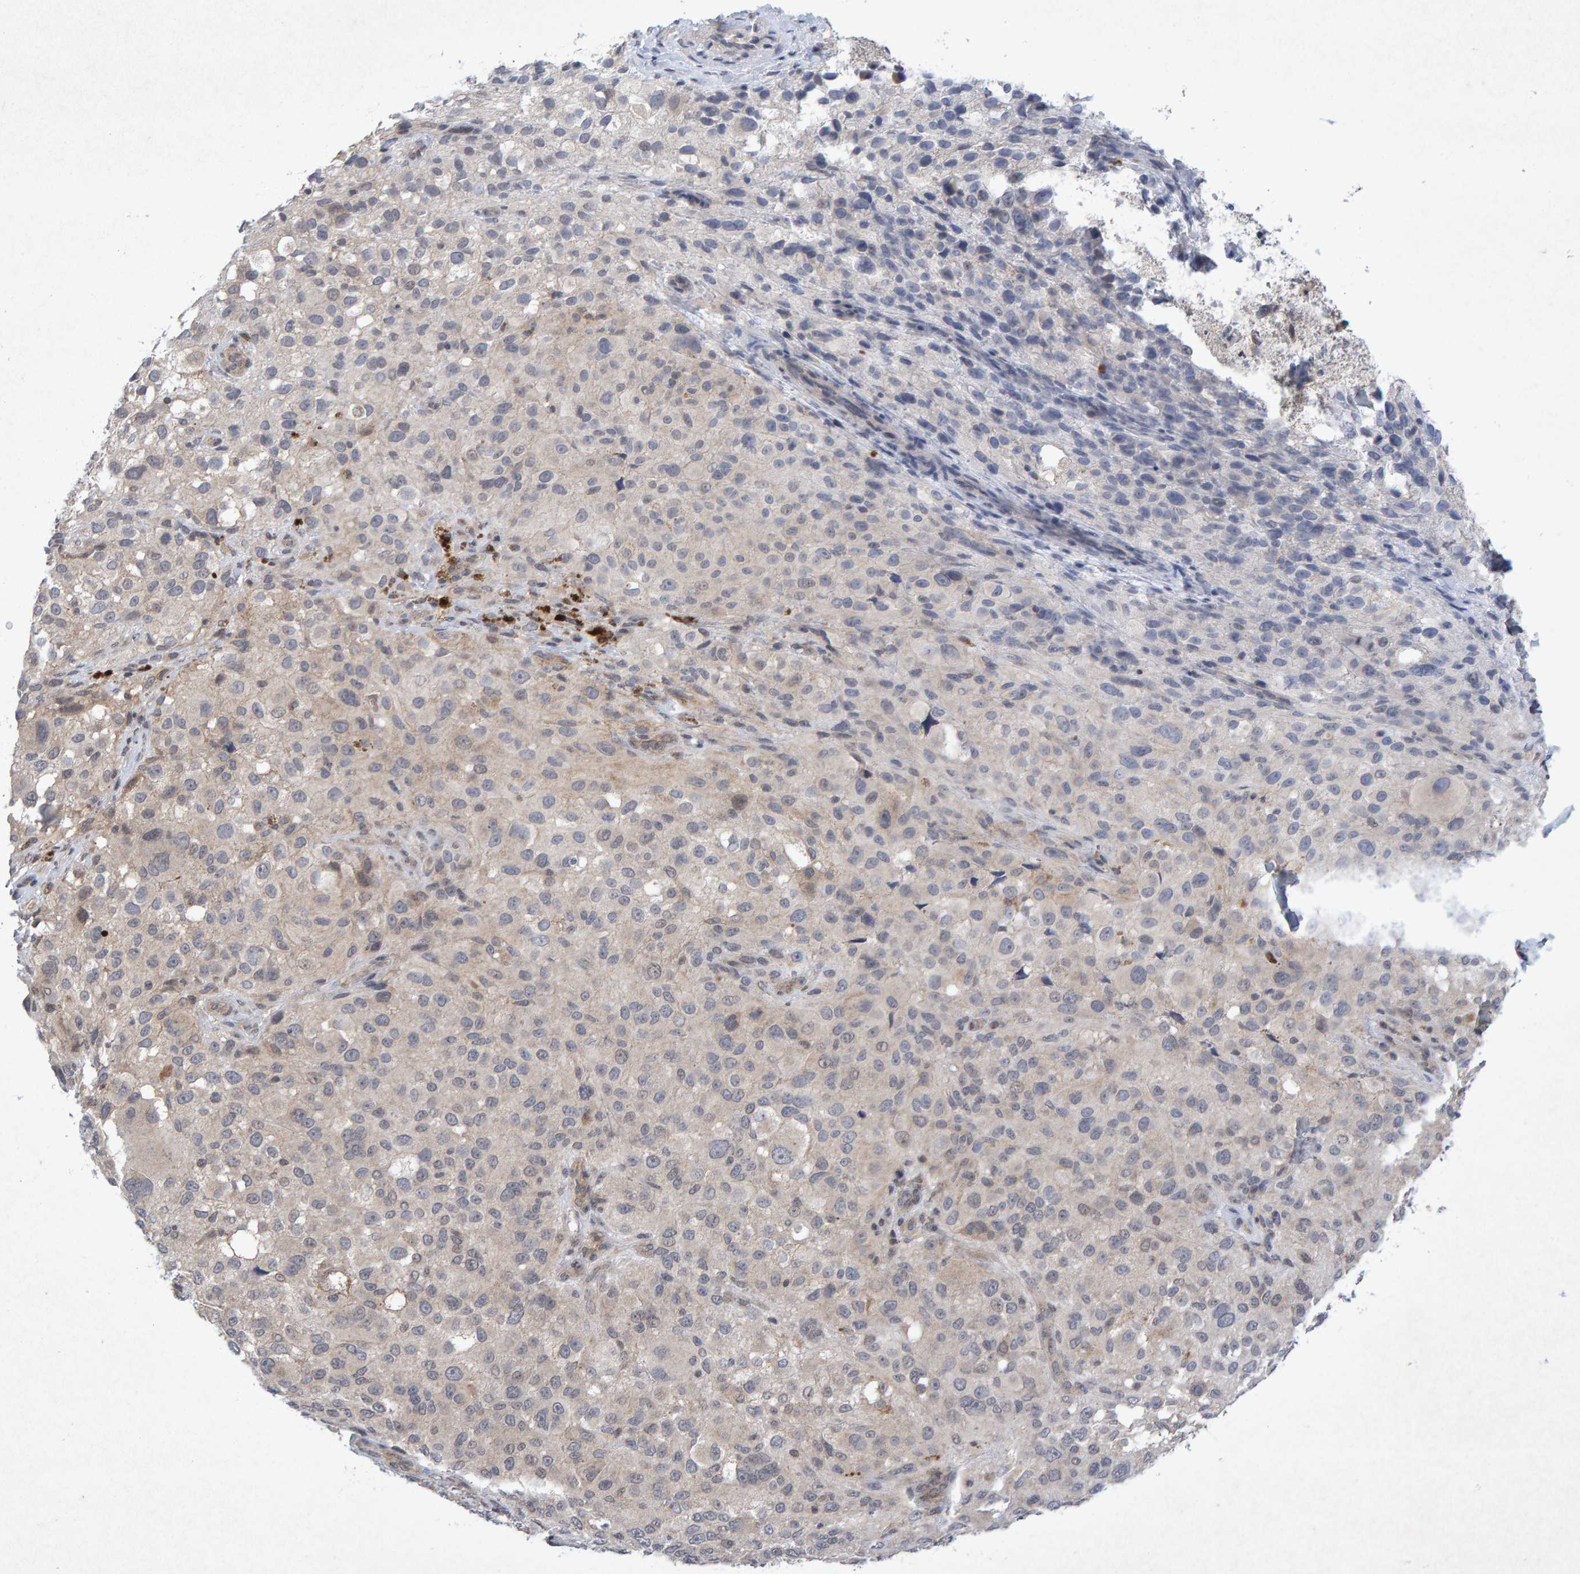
{"staining": {"intensity": "negative", "quantity": "none", "location": "none"}, "tissue": "melanoma", "cell_type": "Tumor cells", "image_type": "cancer", "snomed": [{"axis": "morphology", "description": "Necrosis, NOS"}, {"axis": "morphology", "description": "Malignant melanoma, NOS"}, {"axis": "topography", "description": "Skin"}], "caption": "The photomicrograph exhibits no staining of tumor cells in malignant melanoma.", "gene": "CDH2", "patient": {"sex": "female", "age": 87}}